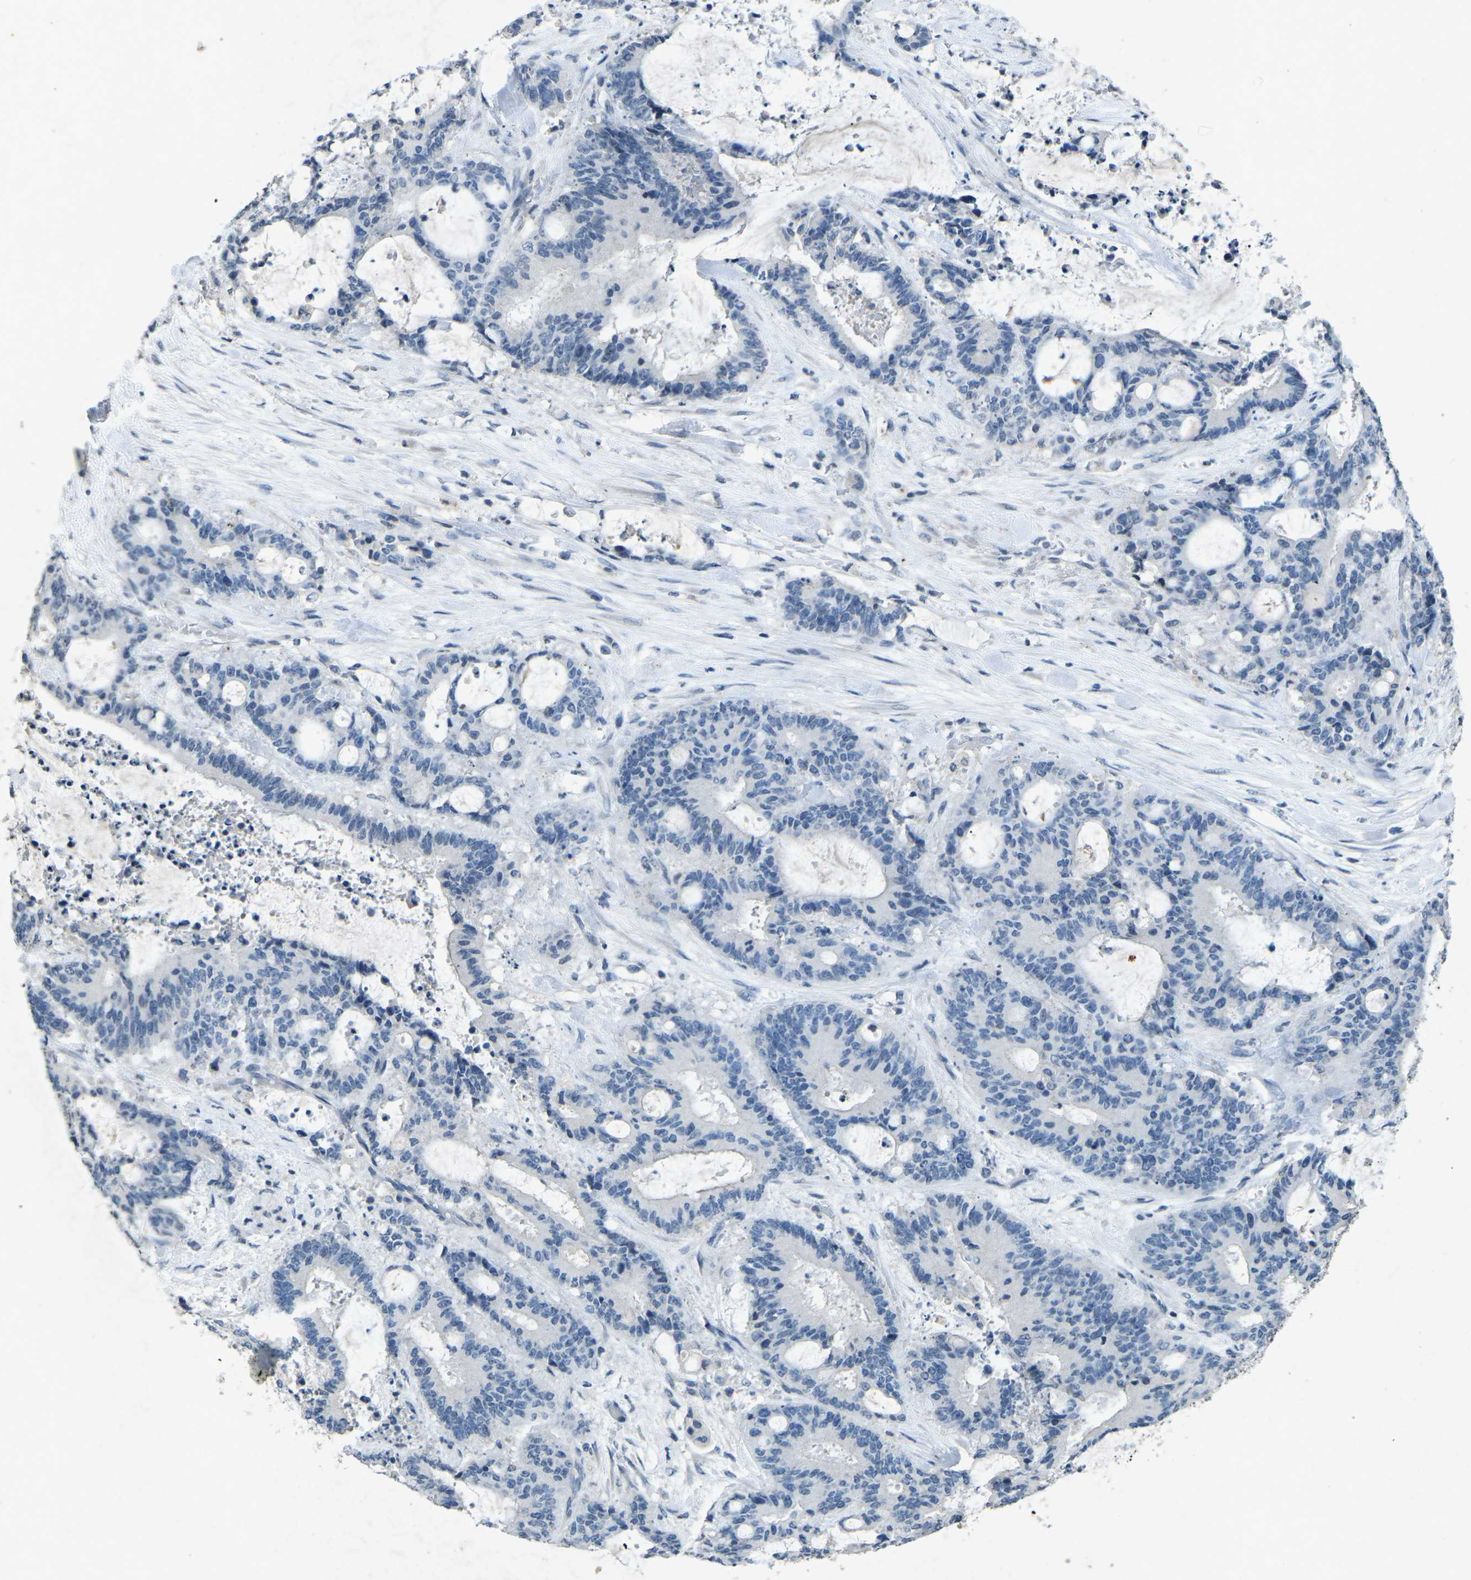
{"staining": {"intensity": "negative", "quantity": "none", "location": "none"}, "tissue": "liver cancer", "cell_type": "Tumor cells", "image_type": "cancer", "snomed": [{"axis": "morphology", "description": "Normal tissue, NOS"}, {"axis": "morphology", "description": "Cholangiocarcinoma"}, {"axis": "topography", "description": "Liver"}, {"axis": "topography", "description": "Peripheral nerve tissue"}], "caption": "A high-resolution micrograph shows immunohistochemistry (IHC) staining of liver cancer (cholangiocarcinoma), which shows no significant positivity in tumor cells. (DAB IHC, high magnification).", "gene": "A1BG", "patient": {"sex": "female", "age": 73}}